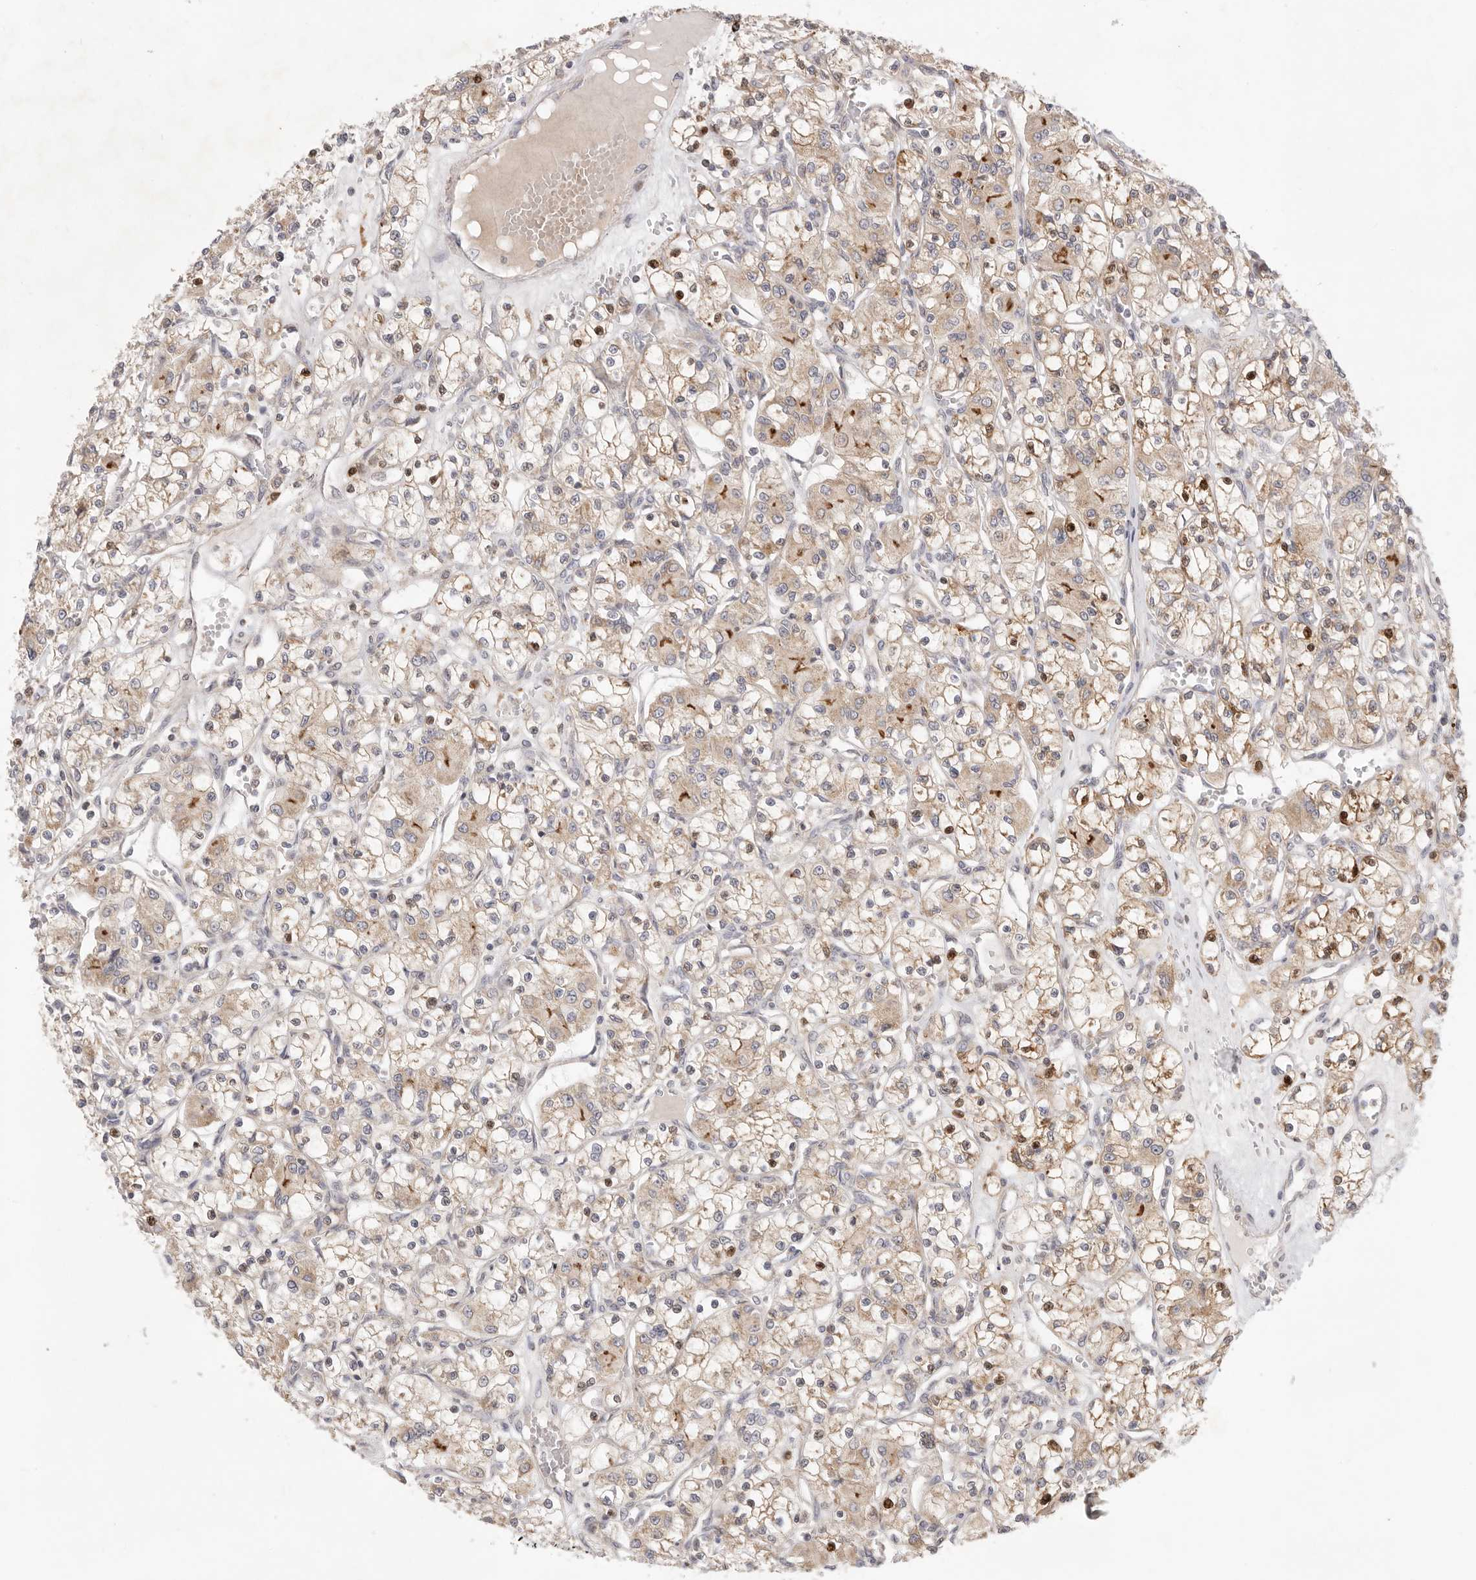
{"staining": {"intensity": "moderate", "quantity": ">75%", "location": "cytoplasmic/membranous,nuclear"}, "tissue": "renal cancer", "cell_type": "Tumor cells", "image_type": "cancer", "snomed": [{"axis": "morphology", "description": "Adenocarcinoma, NOS"}, {"axis": "topography", "description": "Kidney"}], "caption": "Immunohistochemical staining of renal cancer (adenocarcinoma) shows moderate cytoplasmic/membranous and nuclear protein staining in approximately >75% of tumor cells.", "gene": "USH1C", "patient": {"sex": "female", "age": 59}}